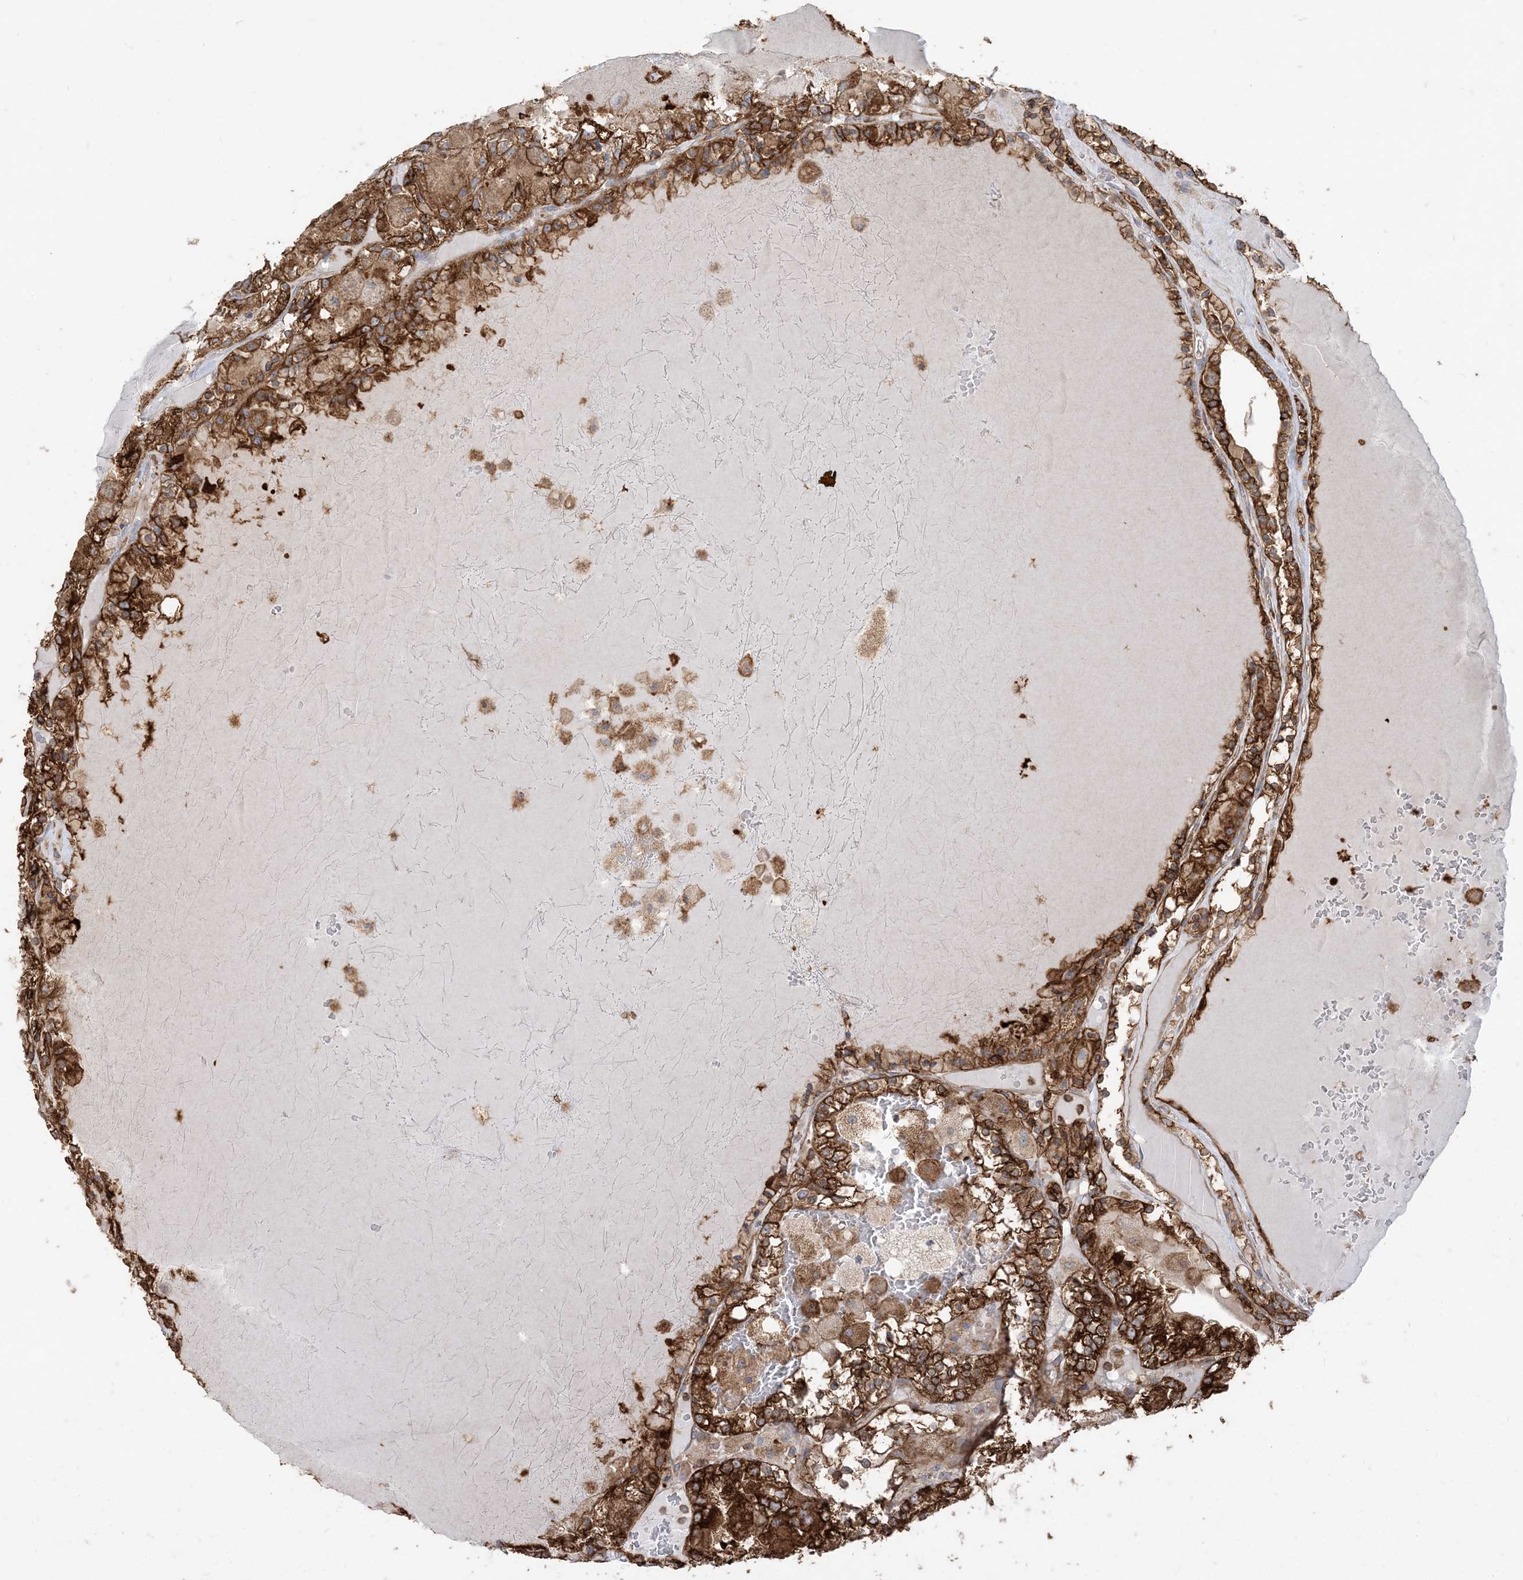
{"staining": {"intensity": "strong", "quantity": ">75%", "location": "cytoplasmic/membranous"}, "tissue": "renal cancer", "cell_type": "Tumor cells", "image_type": "cancer", "snomed": [{"axis": "morphology", "description": "Adenocarcinoma, NOS"}, {"axis": "topography", "description": "Kidney"}], "caption": "Immunohistochemistry (DAB) staining of renal cancer (adenocarcinoma) reveals strong cytoplasmic/membranous protein expression in about >75% of tumor cells.", "gene": "DERL3", "patient": {"sex": "female", "age": 56}}